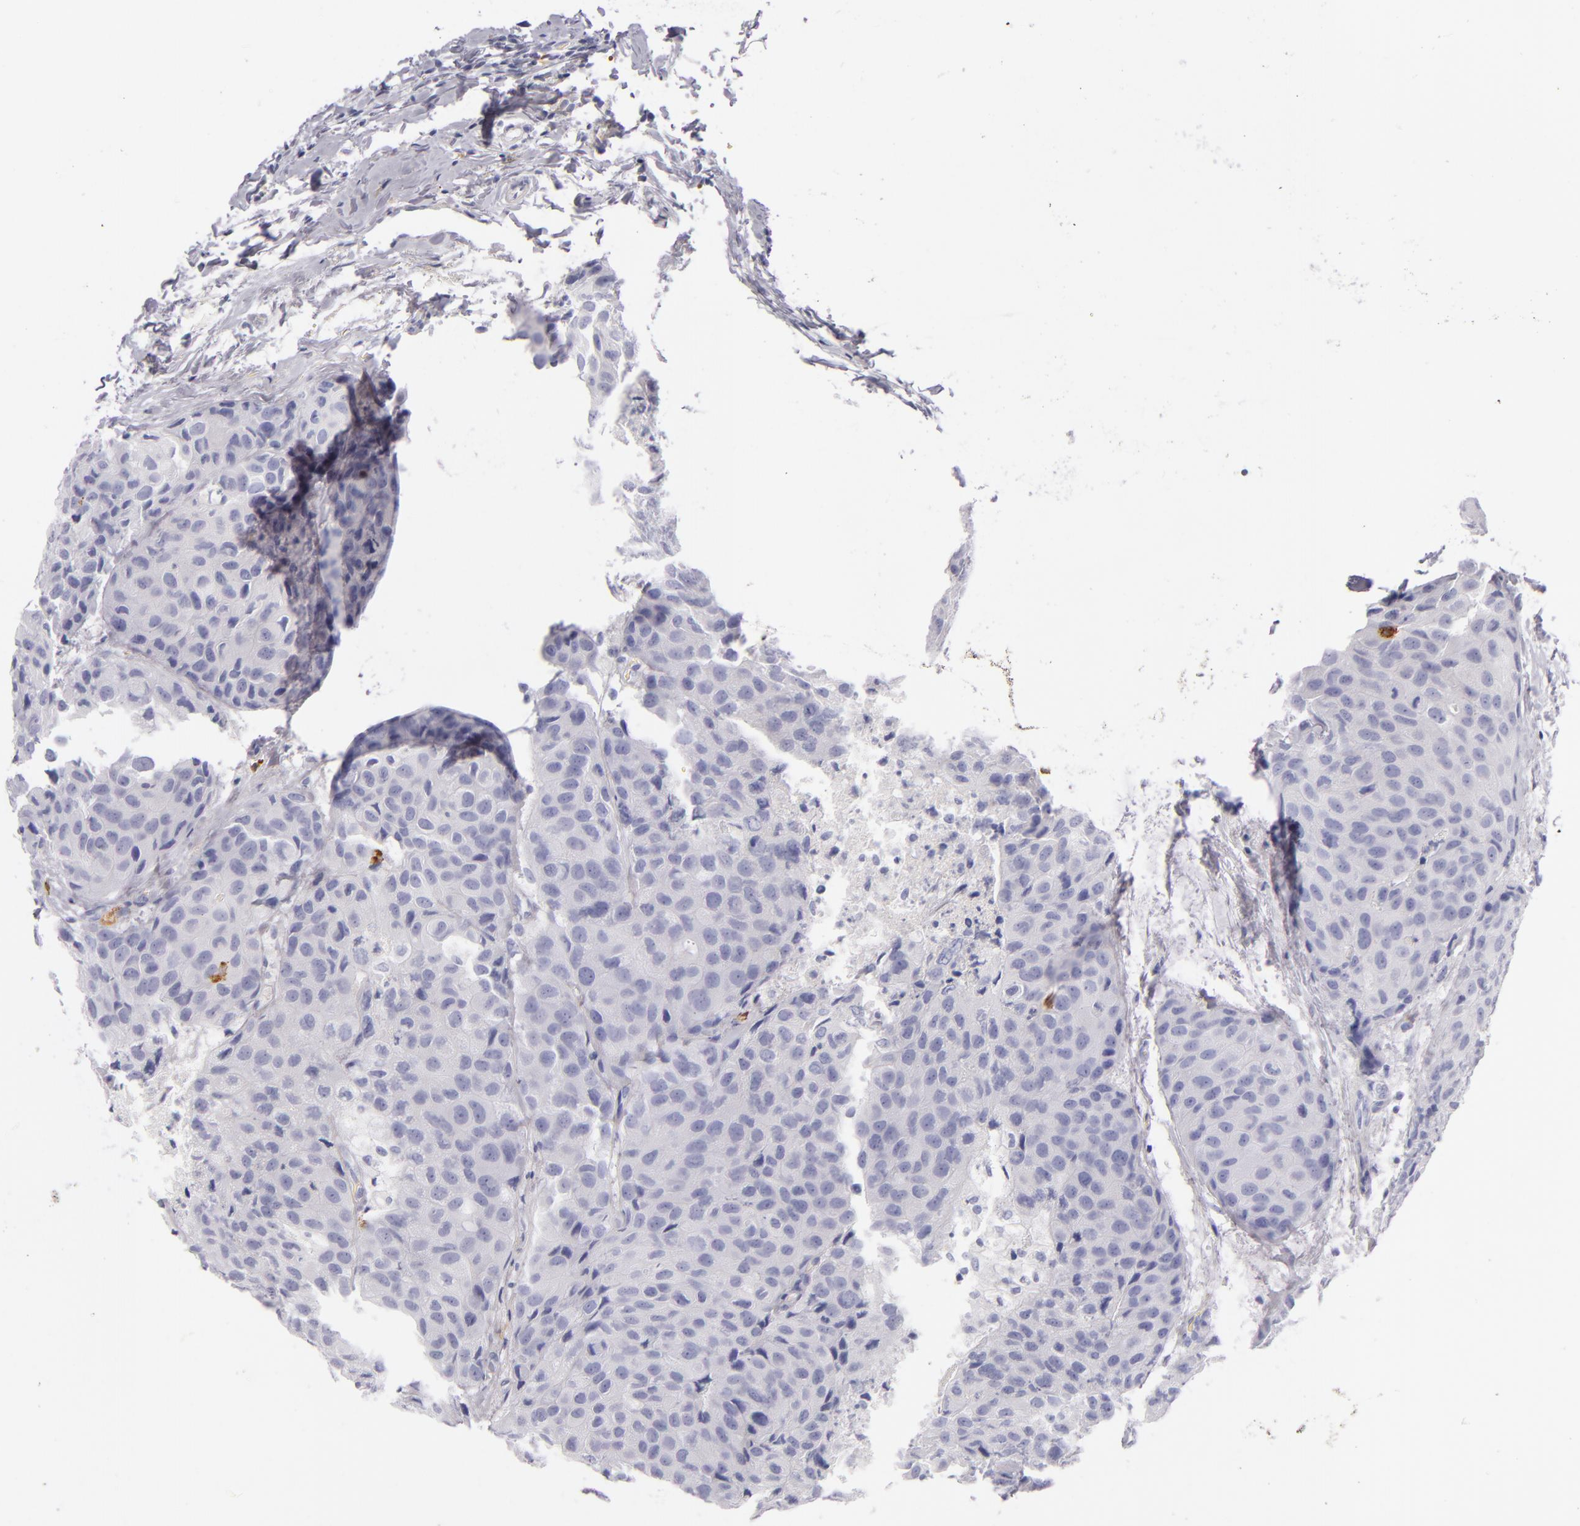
{"staining": {"intensity": "negative", "quantity": "none", "location": "none"}, "tissue": "breast cancer", "cell_type": "Tumor cells", "image_type": "cancer", "snomed": [{"axis": "morphology", "description": "Duct carcinoma"}, {"axis": "topography", "description": "Breast"}], "caption": "Immunohistochemical staining of human breast invasive ductal carcinoma reveals no significant expression in tumor cells.", "gene": "CD207", "patient": {"sex": "female", "age": 68}}